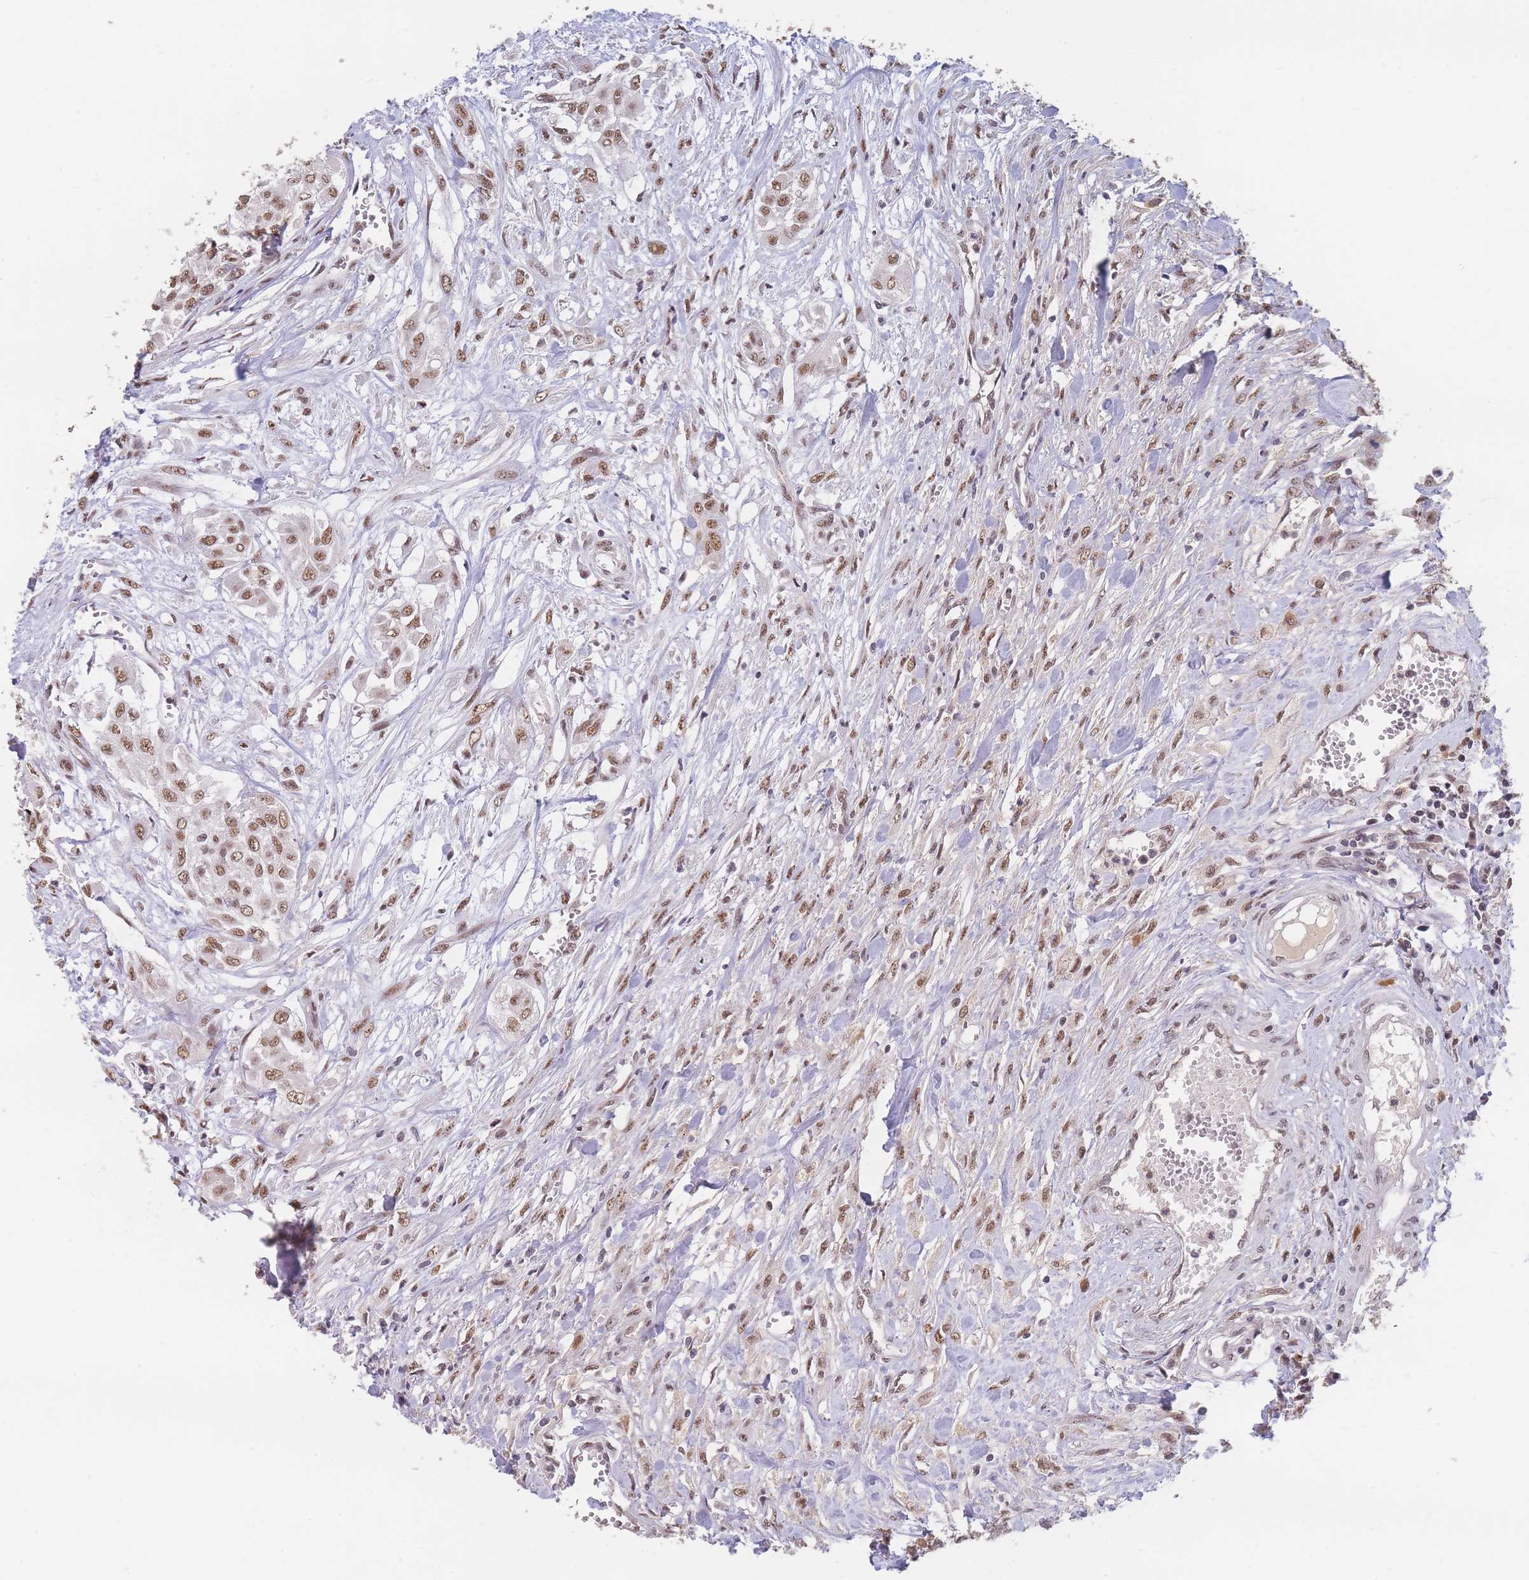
{"staining": {"intensity": "moderate", "quantity": ">75%", "location": "nuclear"}, "tissue": "urothelial cancer", "cell_type": "Tumor cells", "image_type": "cancer", "snomed": [{"axis": "morphology", "description": "Urothelial carcinoma, High grade"}, {"axis": "topography", "description": "Urinary bladder"}], "caption": "A high-resolution micrograph shows immunohistochemistry (IHC) staining of urothelial cancer, which displays moderate nuclear expression in approximately >75% of tumor cells.", "gene": "SNRPA1", "patient": {"sex": "male", "age": 57}}